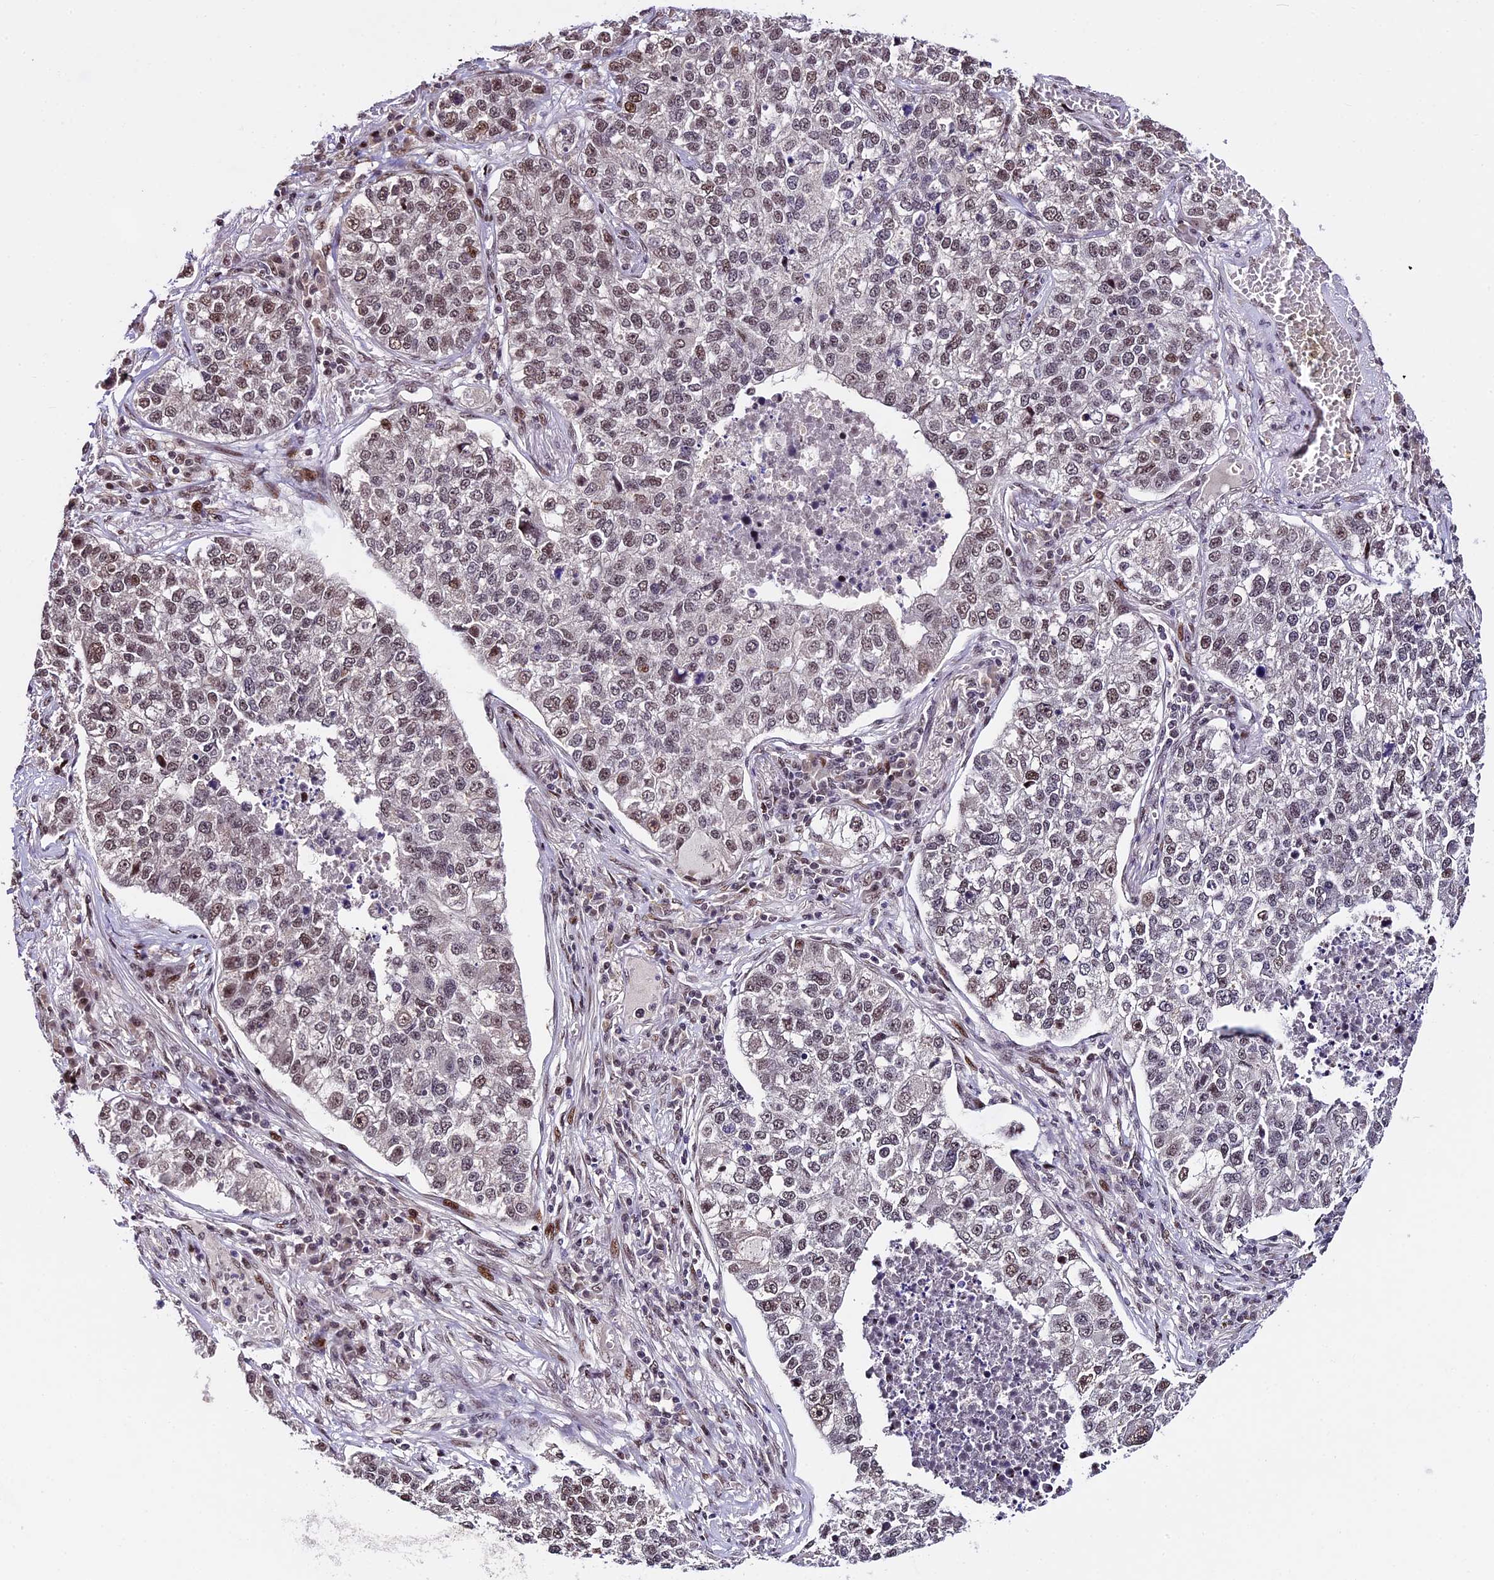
{"staining": {"intensity": "moderate", "quantity": "25%-75%", "location": "nuclear"}, "tissue": "lung cancer", "cell_type": "Tumor cells", "image_type": "cancer", "snomed": [{"axis": "morphology", "description": "Adenocarcinoma, NOS"}, {"axis": "topography", "description": "Lung"}], "caption": "Tumor cells exhibit moderate nuclear positivity in about 25%-75% of cells in lung cancer. The staining is performed using DAB (3,3'-diaminobenzidine) brown chromogen to label protein expression. The nuclei are counter-stained blue using hematoxylin.", "gene": "TCP11L2", "patient": {"sex": "male", "age": 49}}